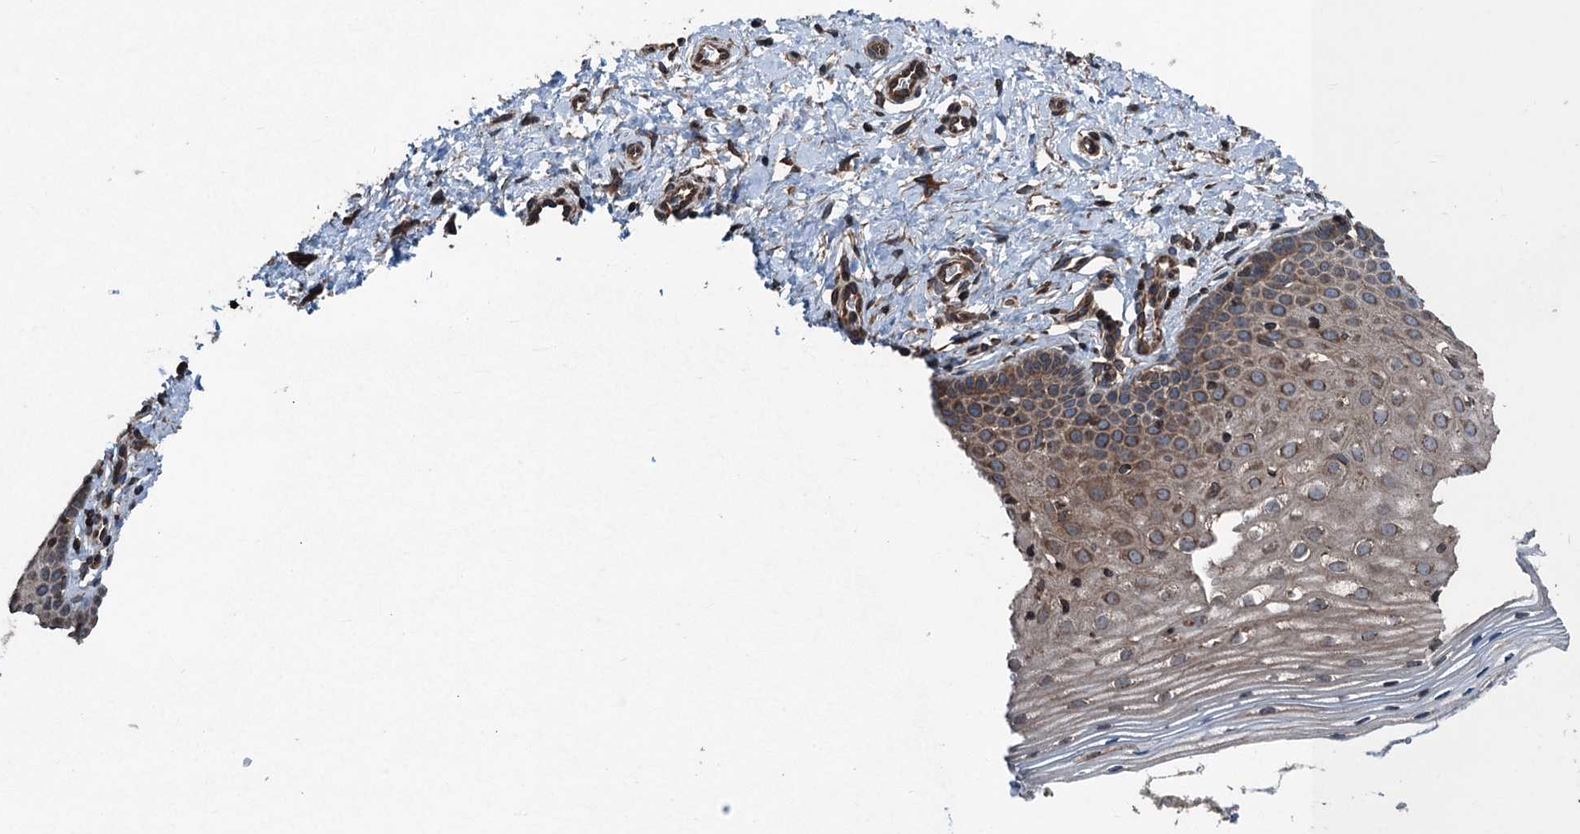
{"staining": {"intensity": "moderate", "quantity": "25%-75%", "location": "cytoplasmic/membranous"}, "tissue": "cervix", "cell_type": "Glandular cells", "image_type": "normal", "snomed": [{"axis": "morphology", "description": "Normal tissue, NOS"}, {"axis": "topography", "description": "Cervix"}], "caption": "A medium amount of moderate cytoplasmic/membranous staining is seen in approximately 25%-75% of glandular cells in normal cervix.", "gene": "TRAPPC8", "patient": {"sex": "female", "age": 36}}